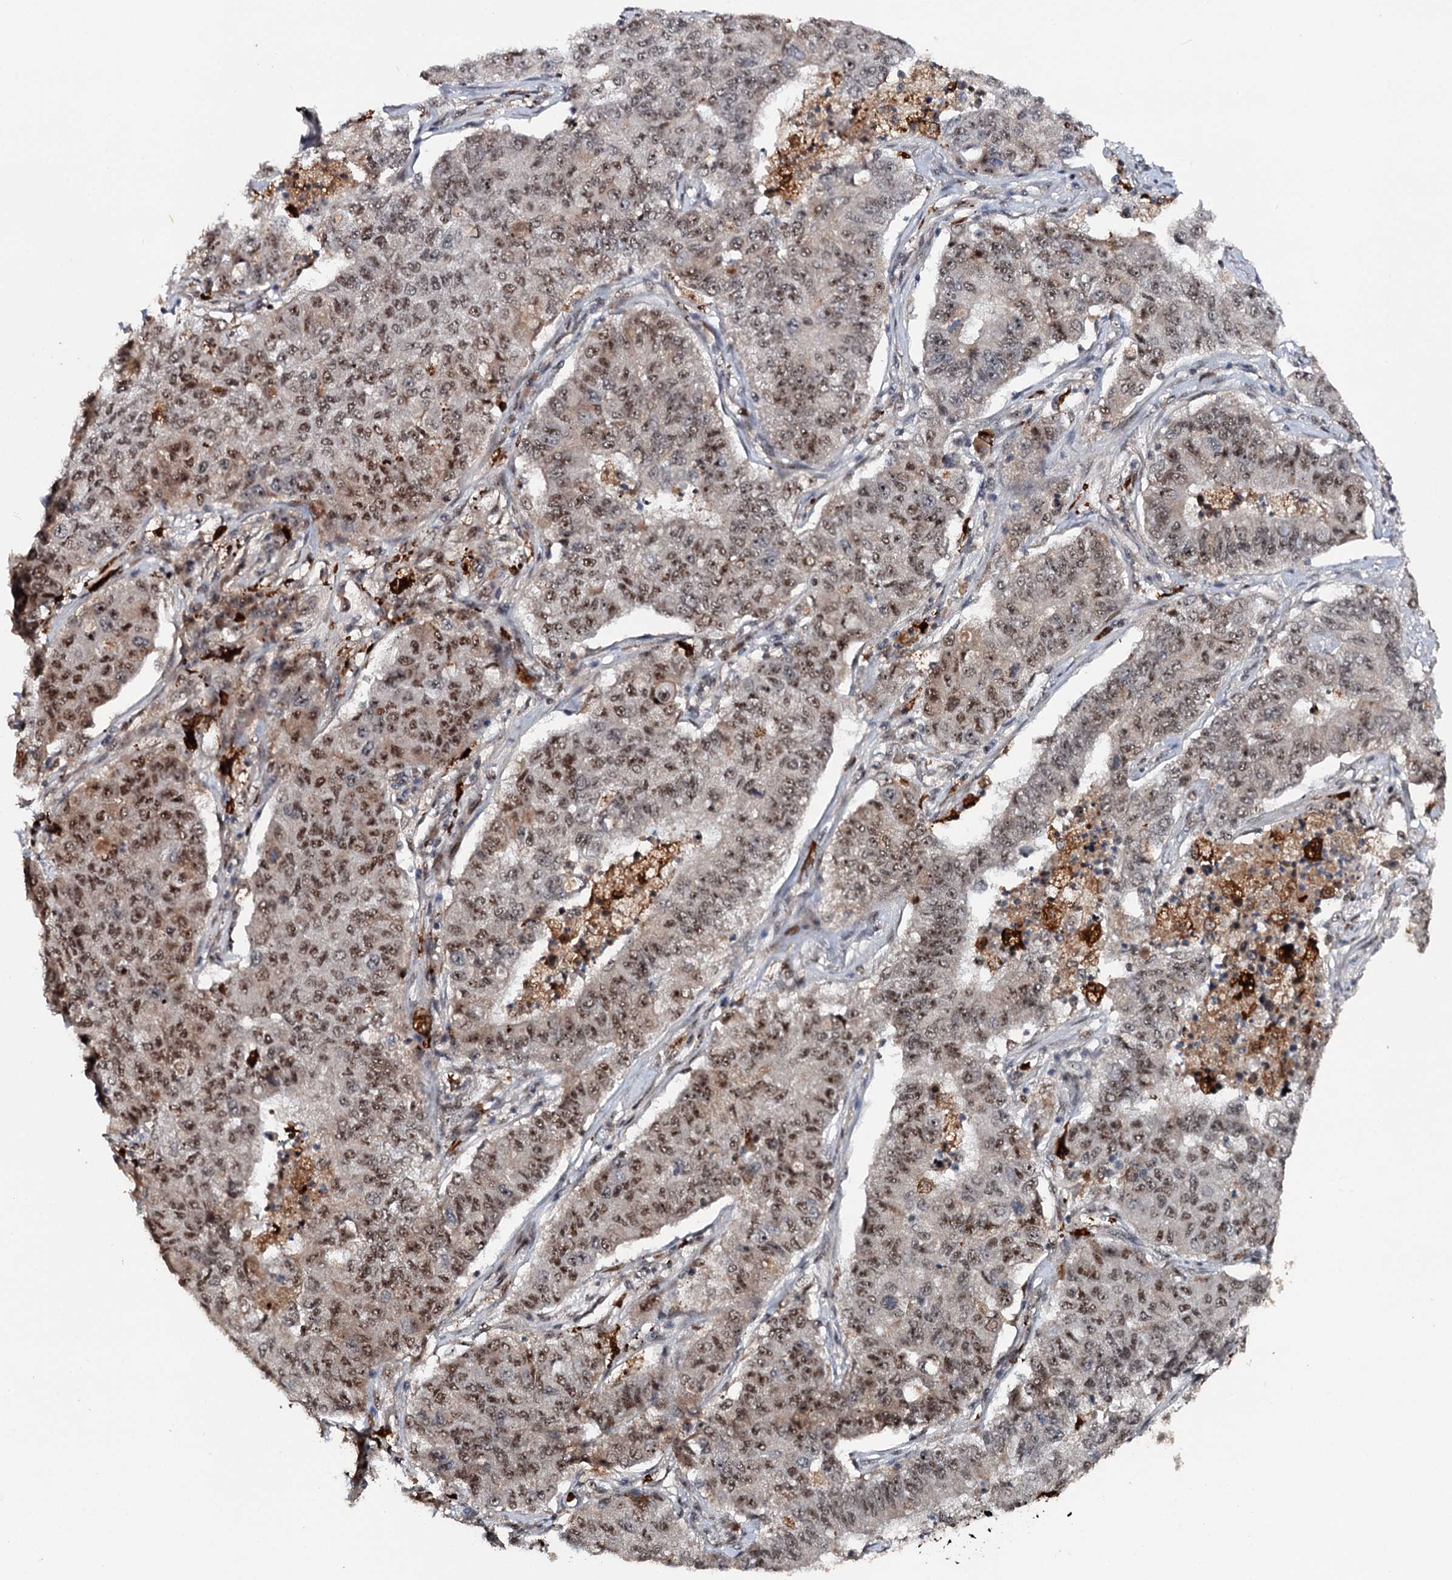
{"staining": {"intensity": "moderate", "quantity": ">75%", "location": "nuclear"}, "tissue": "lung cancer", "cell_type": "Tumor cells", "image_type": "cancer", "snomed": [{"axis": "morphology", "description": "Squamous cell carcinoma, NOS"}, {"axis": "topography", "description": "Lung"}], "caption": "Tumor cells reveal medium levels of moderate nuclear staining in about >75% of cells in human lung cancer (squamous cell carcinoma). The staining was performed using DAB (3,3'-diaminobenzidine) to visualize the protein expression in brown, while the nuclei were stained in blue with hematoxylin (Magnification: 20x).", "gene": "BUD13", "patient": {"sex": "male", "age": 74}}